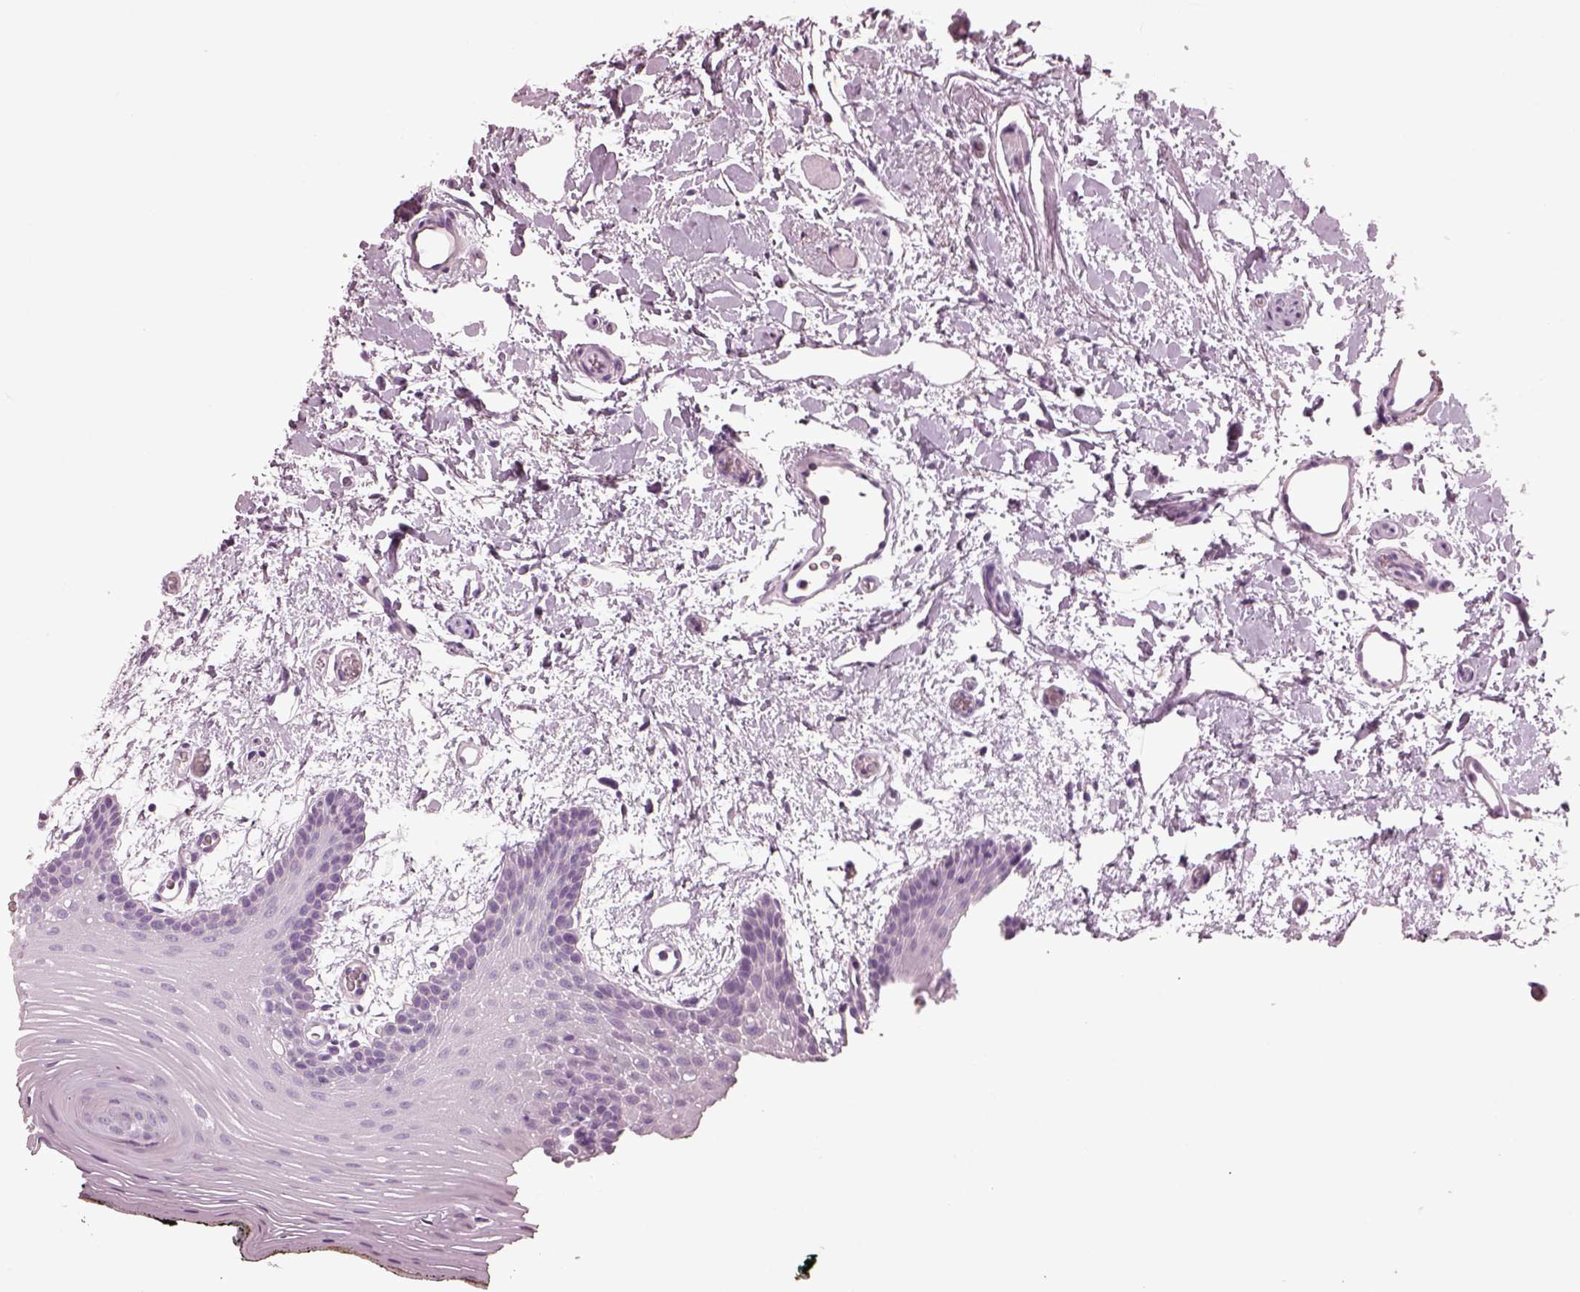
{"staining": {"intensity": "negative", "quantity": "none", "location": "none"}, "tissue": "oral mucosa", "cell_type": "Squamous epithelial cells", "image_type": "normal", "snomed": [{"axis": "morphology", "description": "Normal tissue, NOS"}, {"axis": "topography", "description": "Oral tissue"}, {"axis": "topography", "description": "Head-Neck"}], "caption": "Immunohistochemistry (IHC) image of normal oral mucosa: oral mucosa stained with DAB (3,3'-diaminobenzidine) demonstrates no significant protein staining in squamous epithelial cells.", "gene": "PDC", "patient": {"sex": "male", "age": 65}}